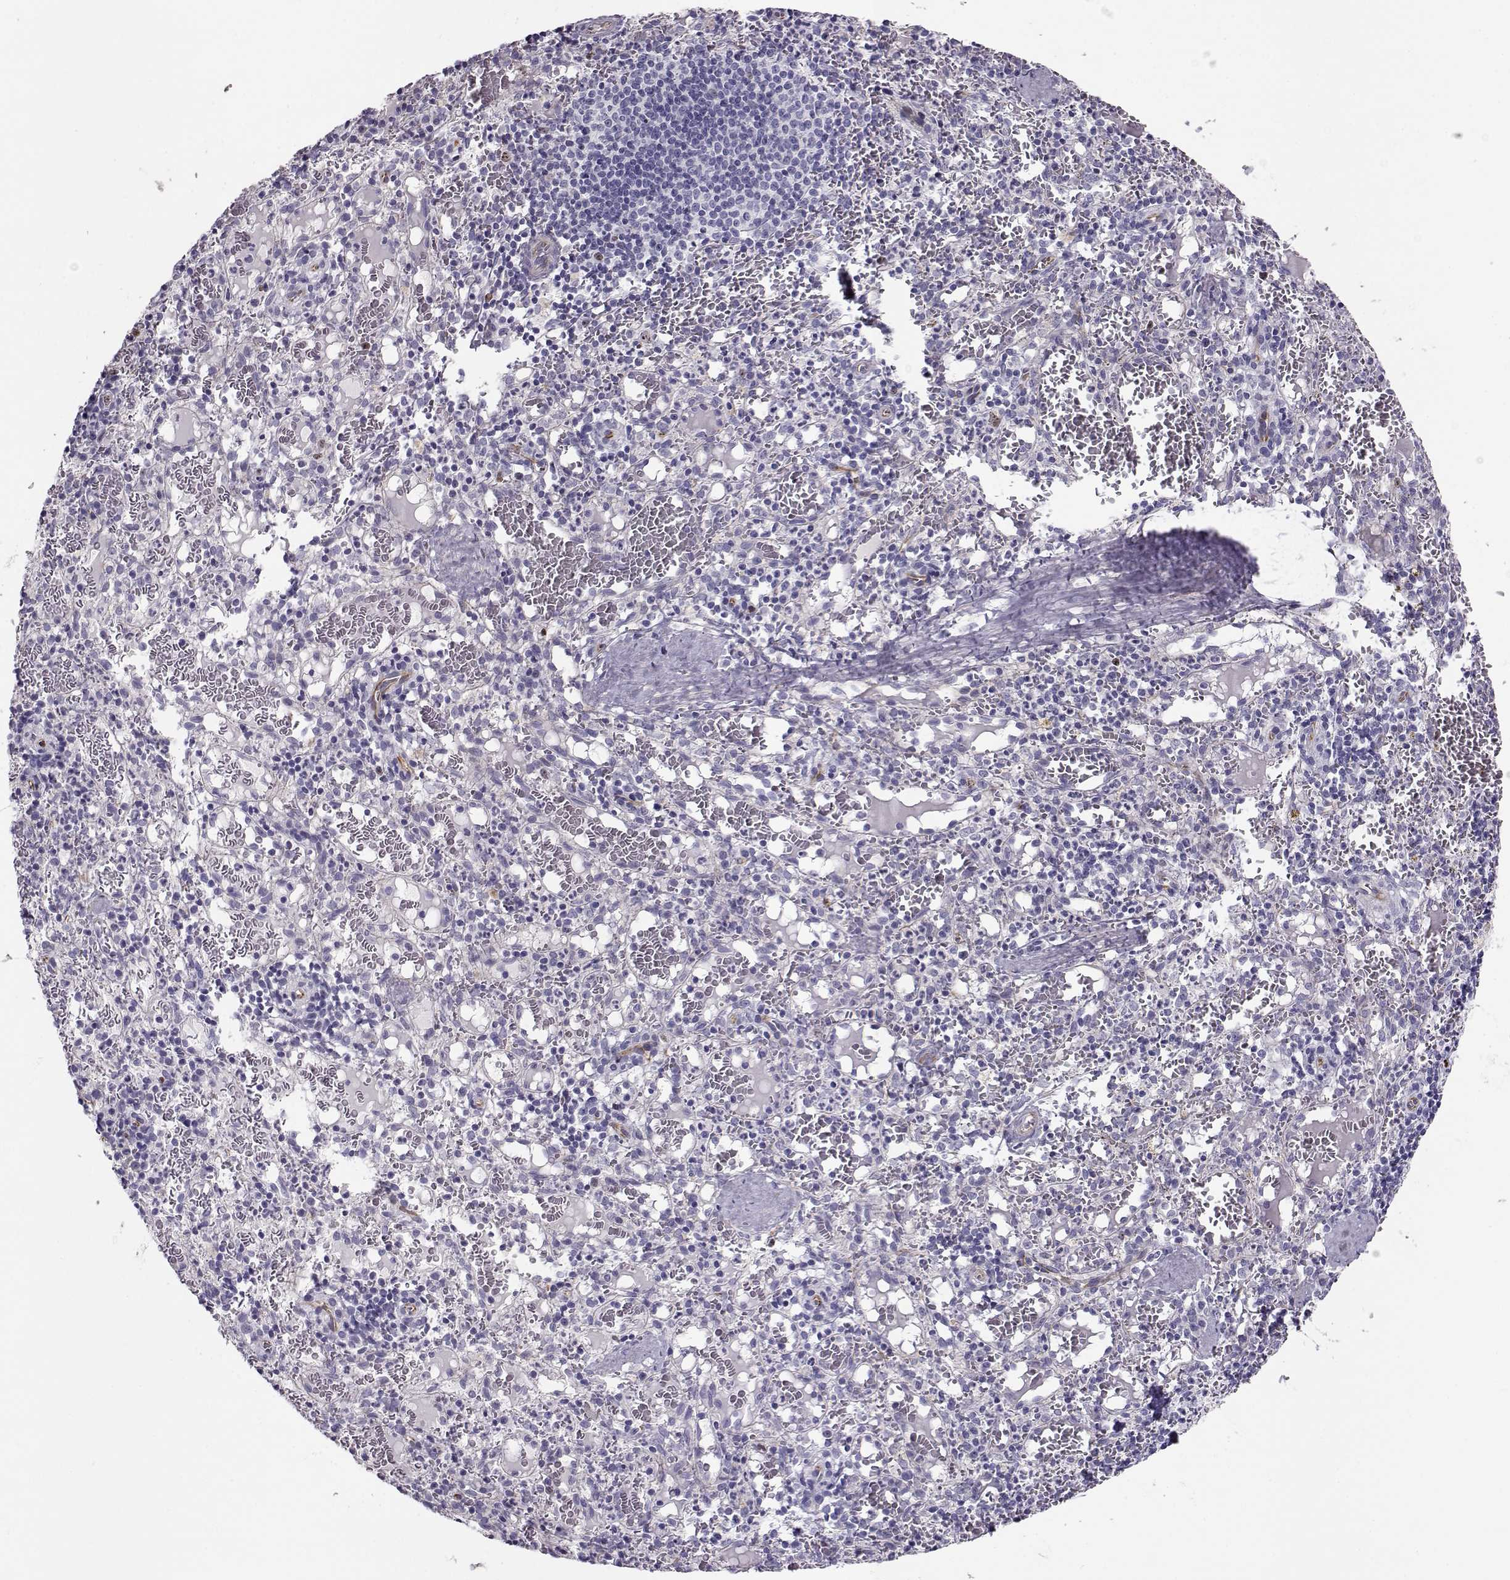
{"staining": {"intensity": "moderate", "quantity": "<25%", "location": "nuclear"}, "tissue": "spleen", "cell_type": "Cells in red pulp", "image_type": "normal", "snomed": [{"axis": "morphology", "description": "Normal tissue, NOS"}, {"axis": "topography", "description": "Spleen"}], "caption": "A histopathology image showing moderate nuclear positivity in approximately <25% of cells in red pulp in normal spleen, as visualized by brown immunohistochemical staining.", "gene": "NPW", "patient": {"sex": "male", "age": 11}}